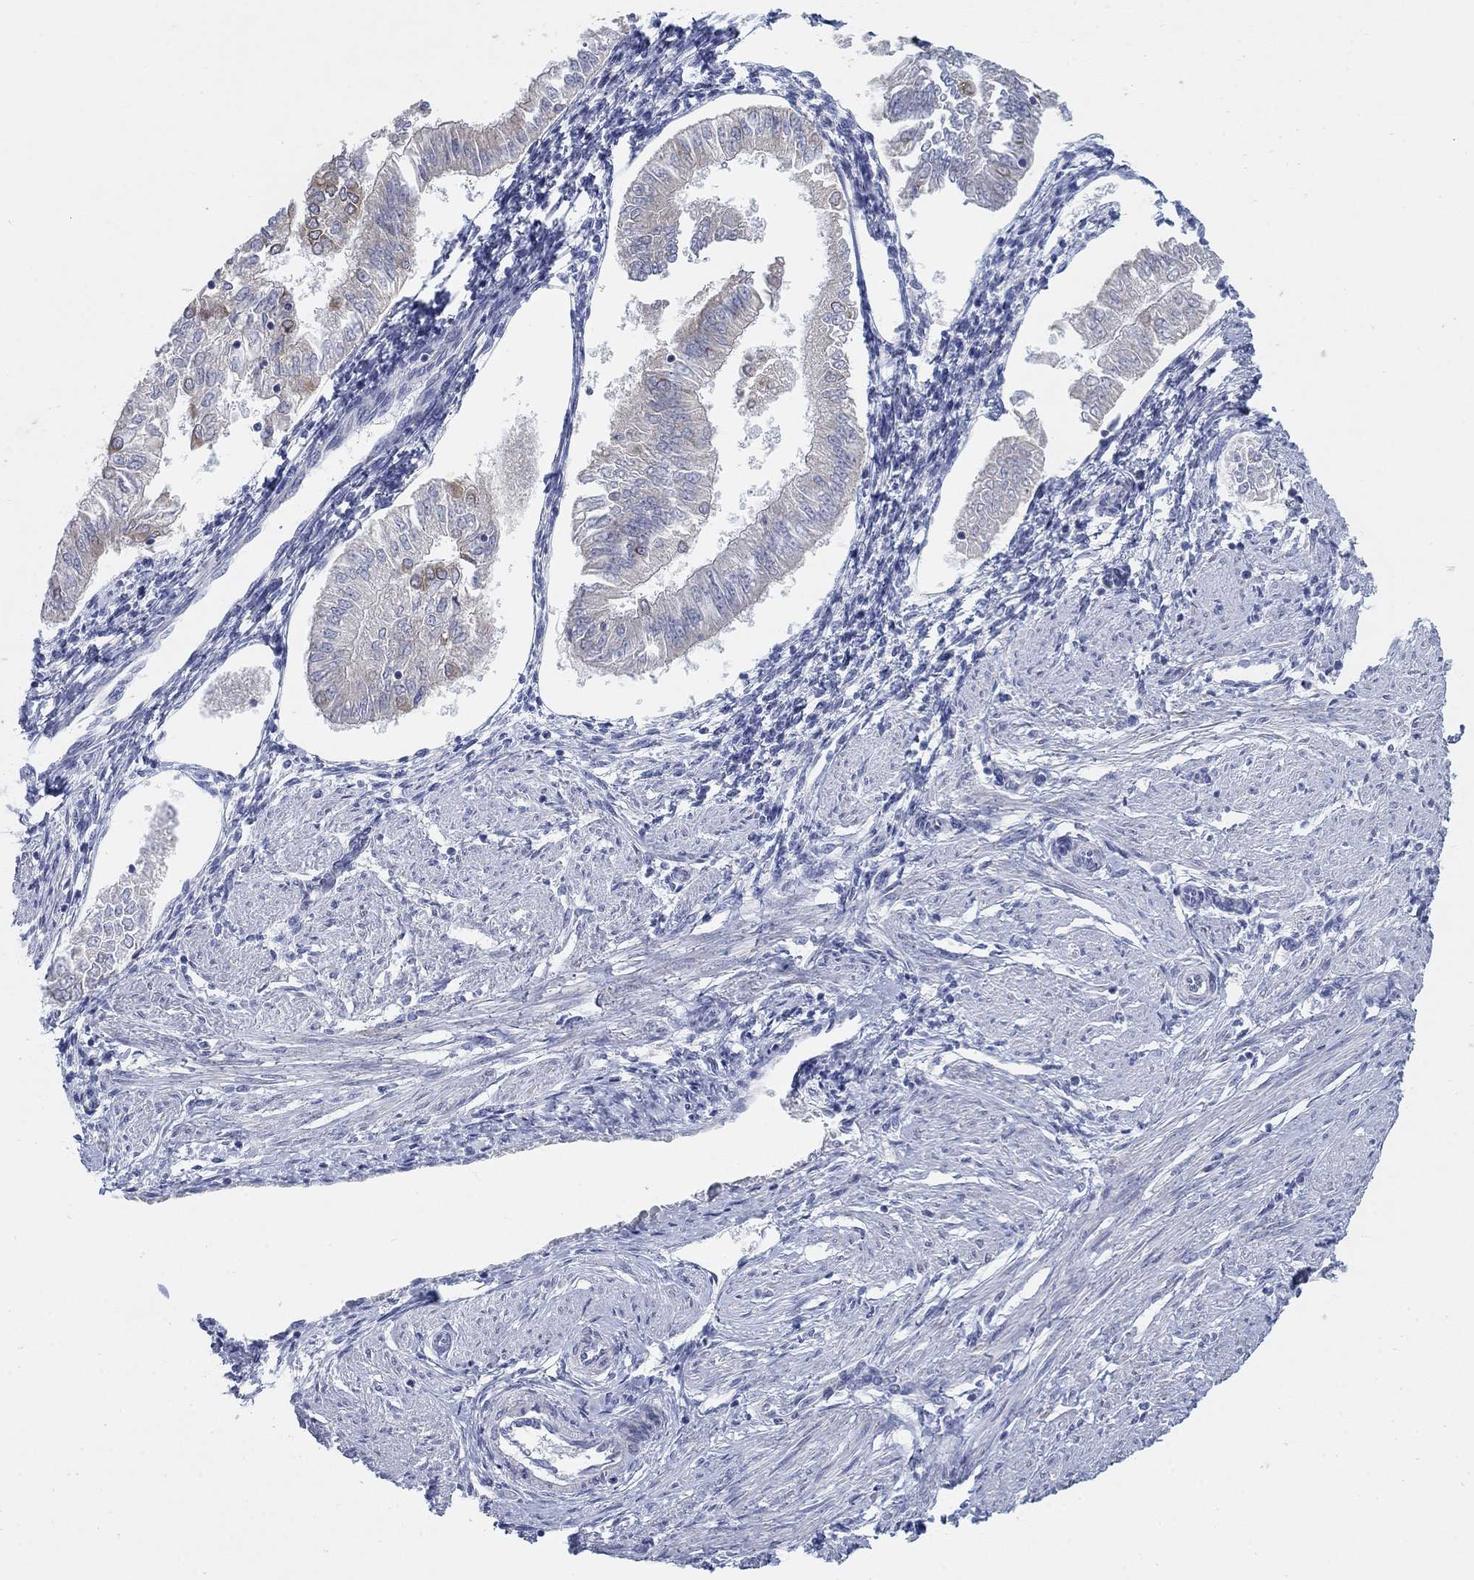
{"staining": {"intensity": "negative", "quantity": "none", "location": "none"}, "tissue": "endometrial cancer", "cell_type": "Tumor cells", "image_type": "cancer", "snomed": [{"axis": "morphology", "description": "Adenocarcinoma, NOS"}, {"axis": "topography", "description": "Endometrium"}], "caption": "Endometrial adenocarcinoma was stained to show a protein in brown. There is no significant expression in tumor cells.", "gene": "SCCPDH", "patient": {"sex": "female", "age": 53}}